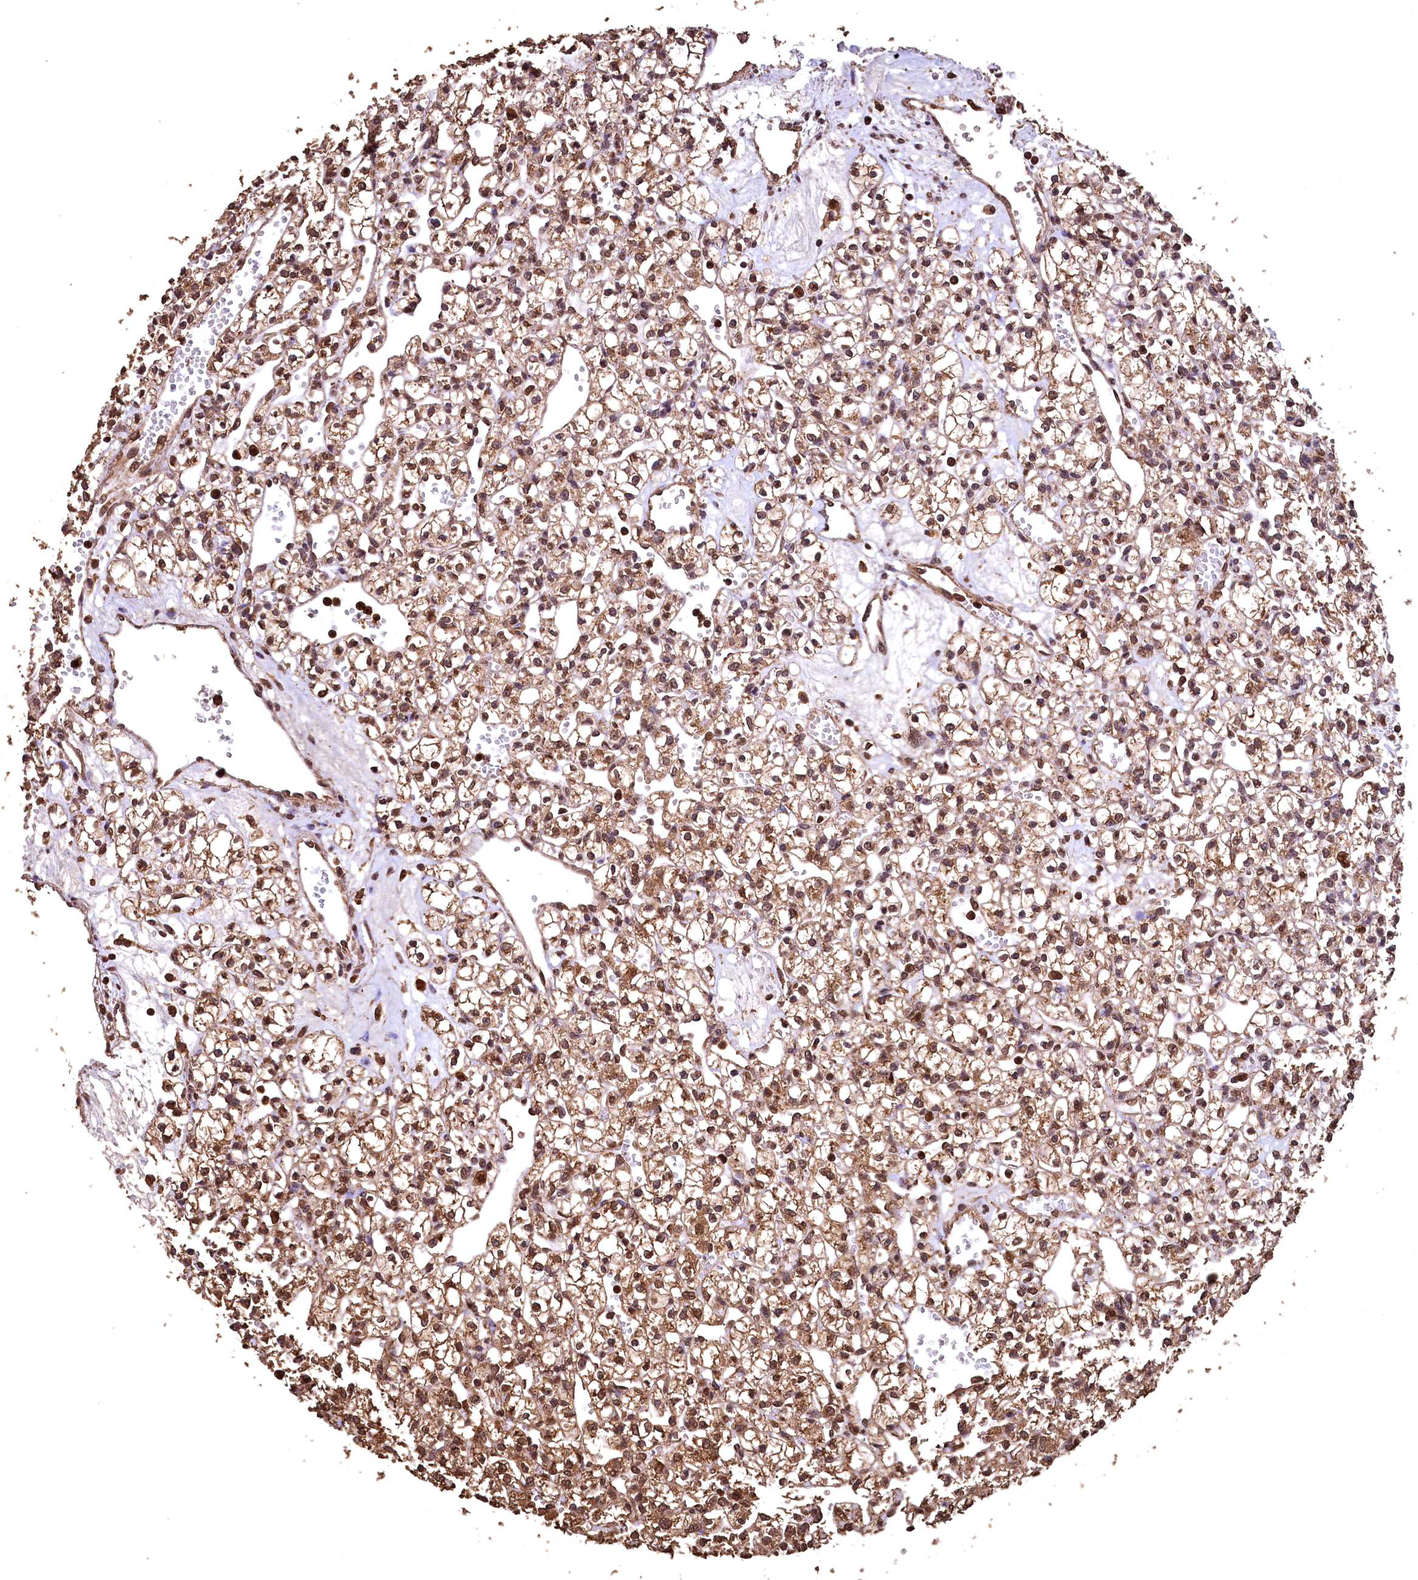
{"staining": {"intensity": "moderate", "quantity": ">75%", "location": "cytoplasmic/membranous,nuclear"}, "tissue": "renal cancer", "cell_type": "Tumor cells", "image_type": "cancer", "snomed": [{"axis": "morphology", "description": "Adenocarcinoma, NOS"}, {"axis": "topography", "description": "Kidney"}], "caption": "IHC (DAB (3,3'-diaminobenzidine)) staining of renal cancer (adenocarcinoma) demonstrates moderate cytoplasmic/membranous and nuclear protein expression in approximately >75% of tumor cells. (DAB (3,3'-diaminobenzidine) IHC, brown staining for protein, blue staining for nuclei).", "gene": "CEP57L1", "patient": {"sex": "female", "age": 59}}